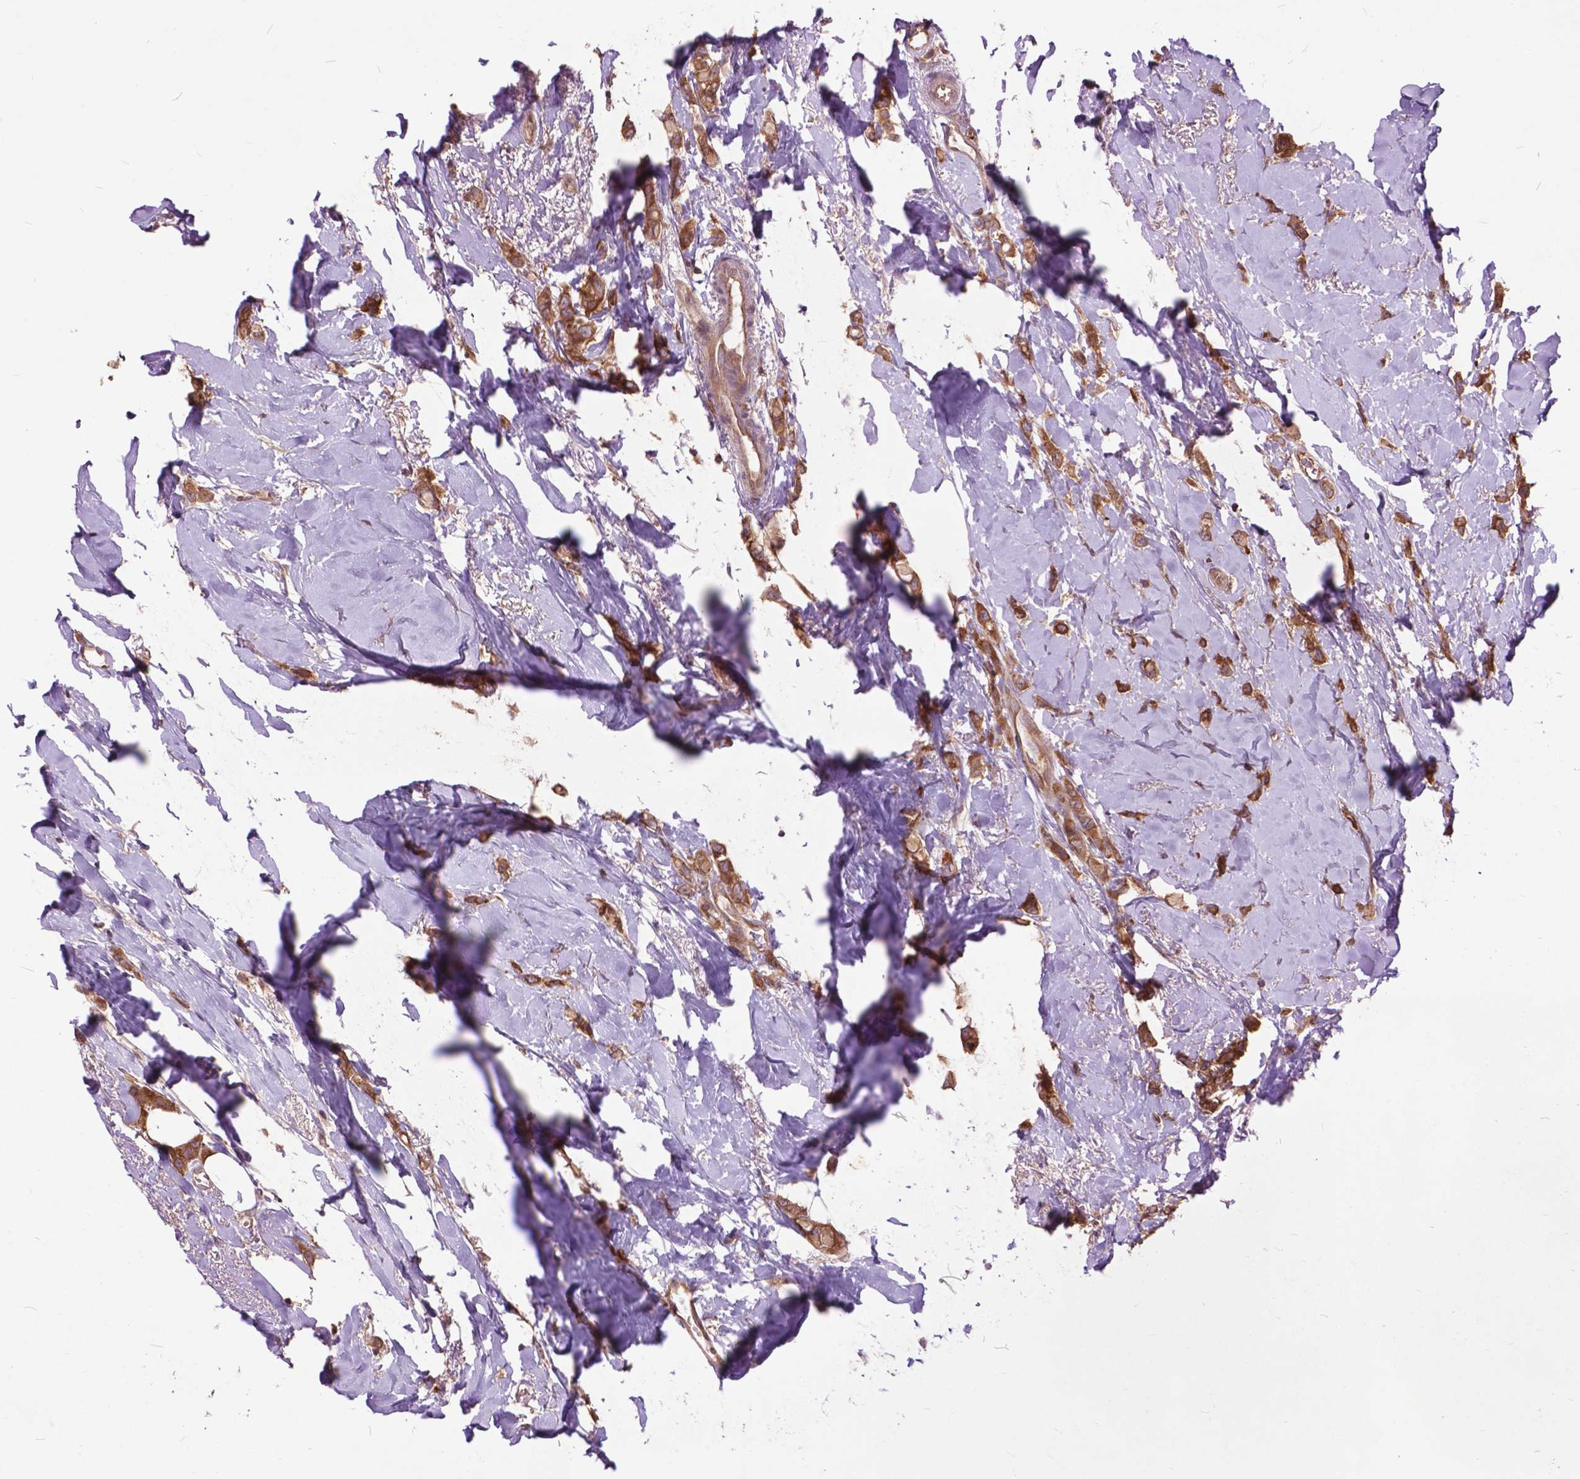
{"staining": {"intensity": "moderate", "quantity": ">75%", "location": "cytoplasmic/membranous"}, "tissue": "breast cancer", "cell_type": "Tumor cells", "image_type": "cancer", "snomed": [{"axis": "morphology", "description": "Lobular carcinoma"}, {"axis": "topography", "description": "Breast"}], "caption": "About >75% of tumor cells in human breast cancer show moderate cytoplasmic/membranous protein expression as visualized by brown immunohistochemical staining.", "gene": "ARAF", "patient": {"sex": "female", "age": 66}}